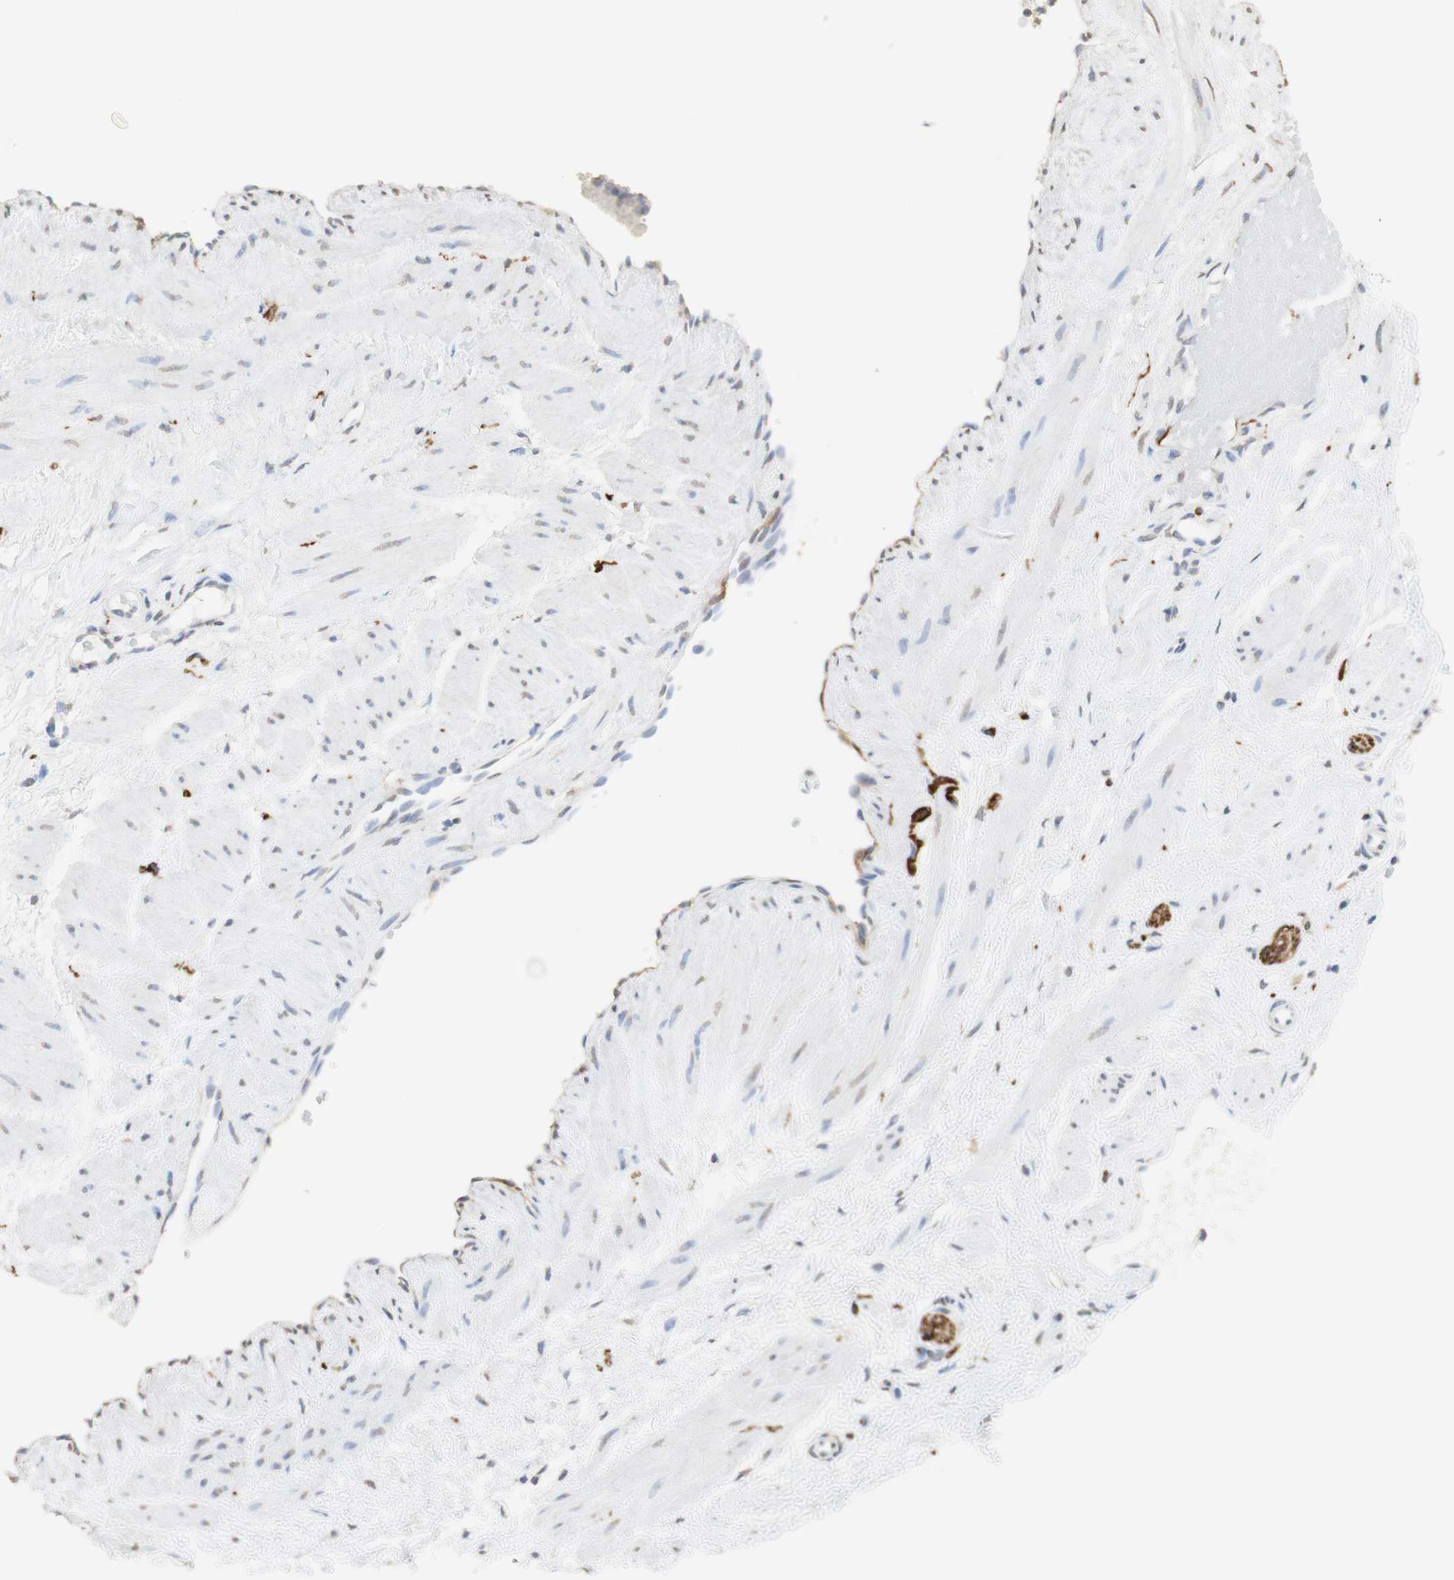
{"staining": {"intensity": "weak", "quantity": "<25%", "location": "cytoplasmic/membranous"}, "tissue": "adipose tissue", "cell_type": "Adipocytes", "image_type": "normal", "snomed": [{"axis": "morphology", "description": "Normal tissue, NOS"}, {"axis": "topography", "description": "Soft tissue"}, {"axis": "topography", "description": "Vascular tissue"}], "caption": "Immunohistochemistry histopathology image of benign adipose tissue: adipose tissue stained with DAB exhibits no significant protein expression in adipocytes.", "gene": "L1CAM", "patient": {"sex": "female", "age": 35}}